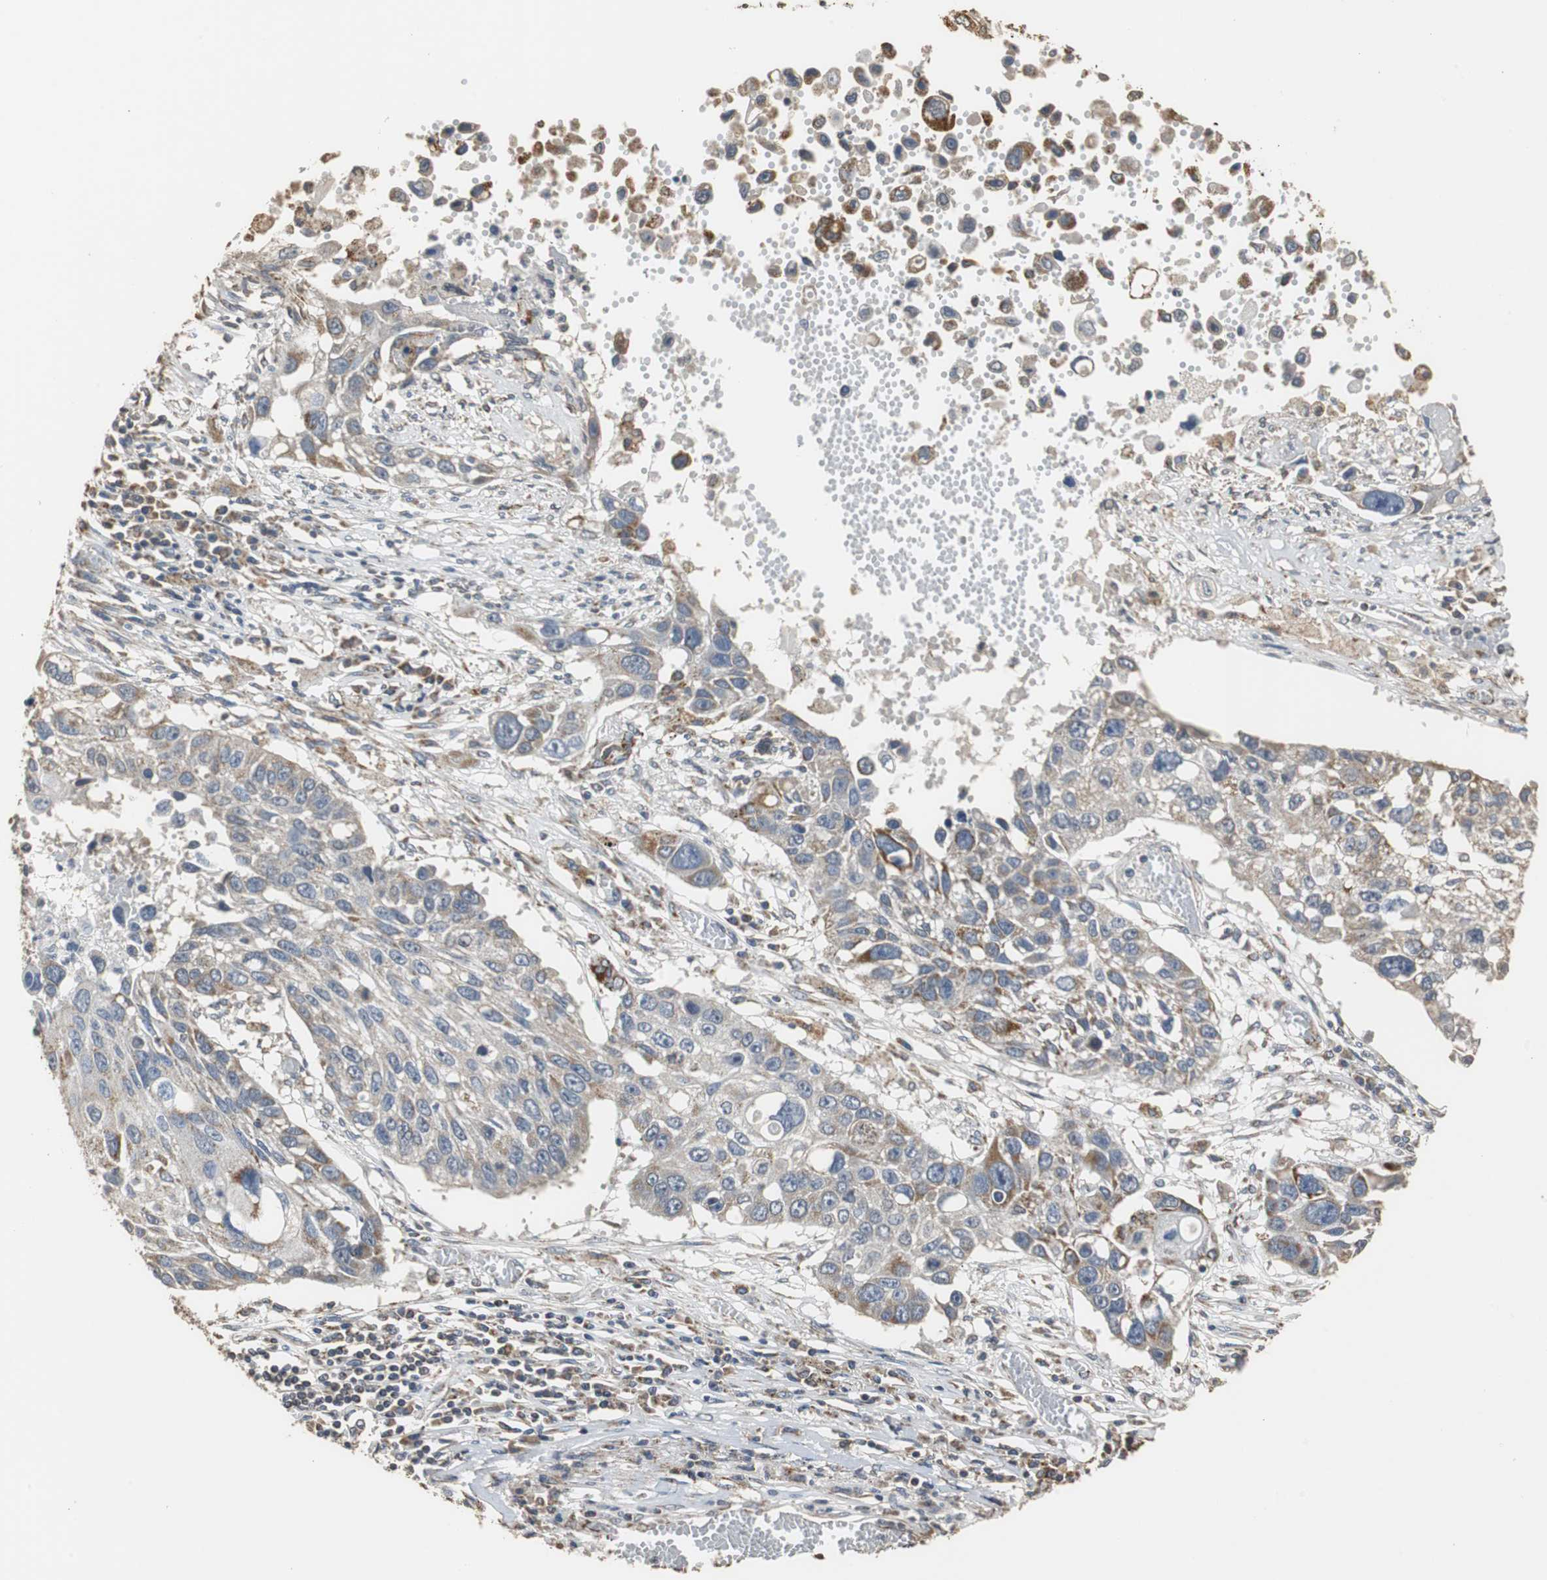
{"staining": {"intensity": "moderate", "quantity": "<25%", "location": "cytoplasmic/membranous"}, "tissue": "lung cancer", "cell_type": "Tumor cells", "image_type": "cancer", "snomed": [{"axis": "morphology", "description": "Squamous cell carcinoma, NOS"}, {"axis": "topography", "description": "Lung"}], "caption": "Immunohistochemistry image of neoplastic tissue: lung squamous cell carcinoma stained using IHC exhibits low levels of moderate protein expression localized specifically in the cytoplasmic/membranous of tumor cells, appearing as a cytoplasmic/membranous brown color.", "gene": "HMGCL", "patient": {"sex": "male", "age": 71}}